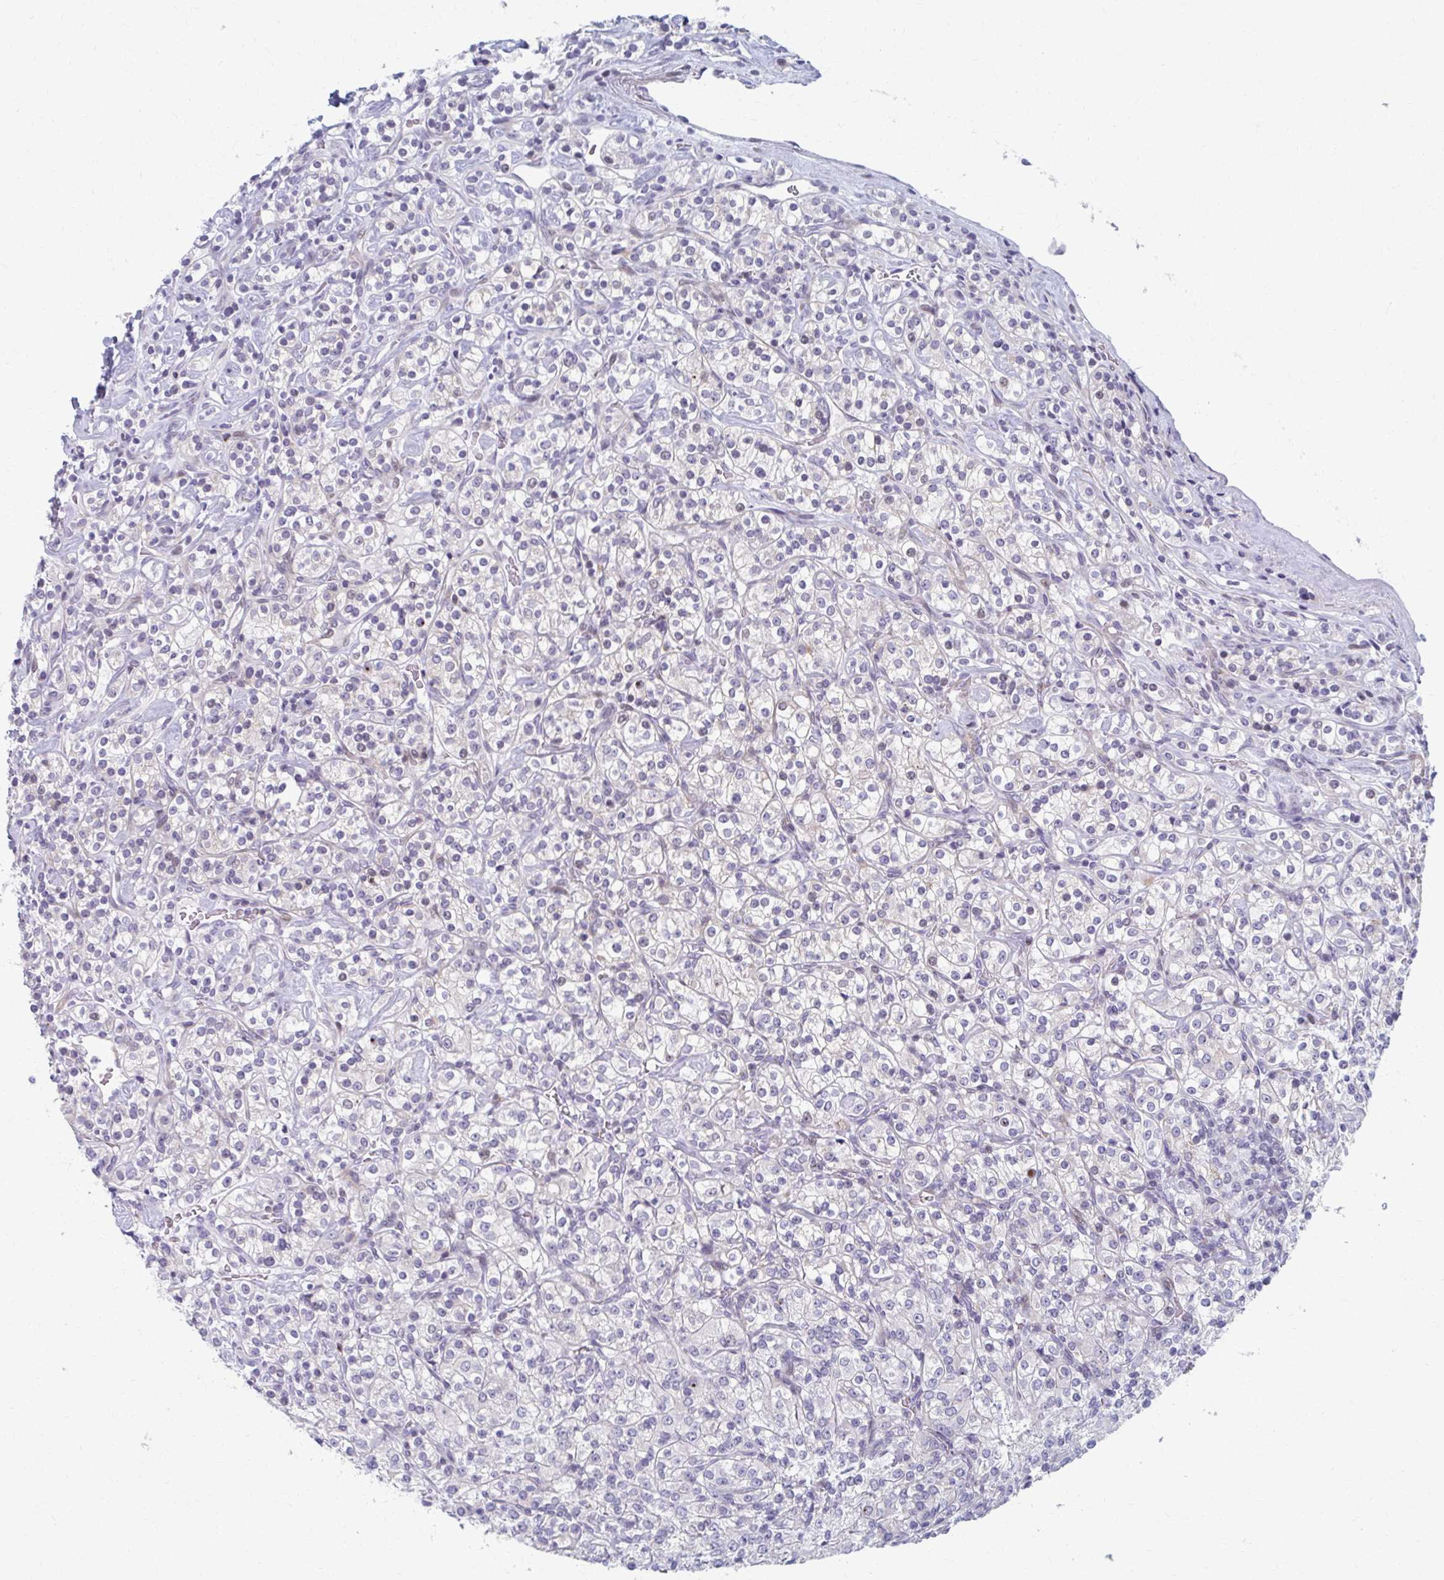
{"staining": {"intensity": "negative", "quantity": "none", "location": "none"}, "tissue": "renal cancer", "cell_type": "Tumor cells", "image_type": "cancer", "snomed": [{"axis": "morphology", "description": "Adenocarcinoma, NOS"}, {"axis": "topography", "description": "Kidney"}], "caption": "Tumor cells show no significant expression in renal cancer. The staining was performed using DAB to visualize the protein expression in brown, while the nuclei were stained in blue with hematoxylin (Magnification: 20x).", "gene": "ABHD16B", "patient": {"sex": "male", "age": 77}}